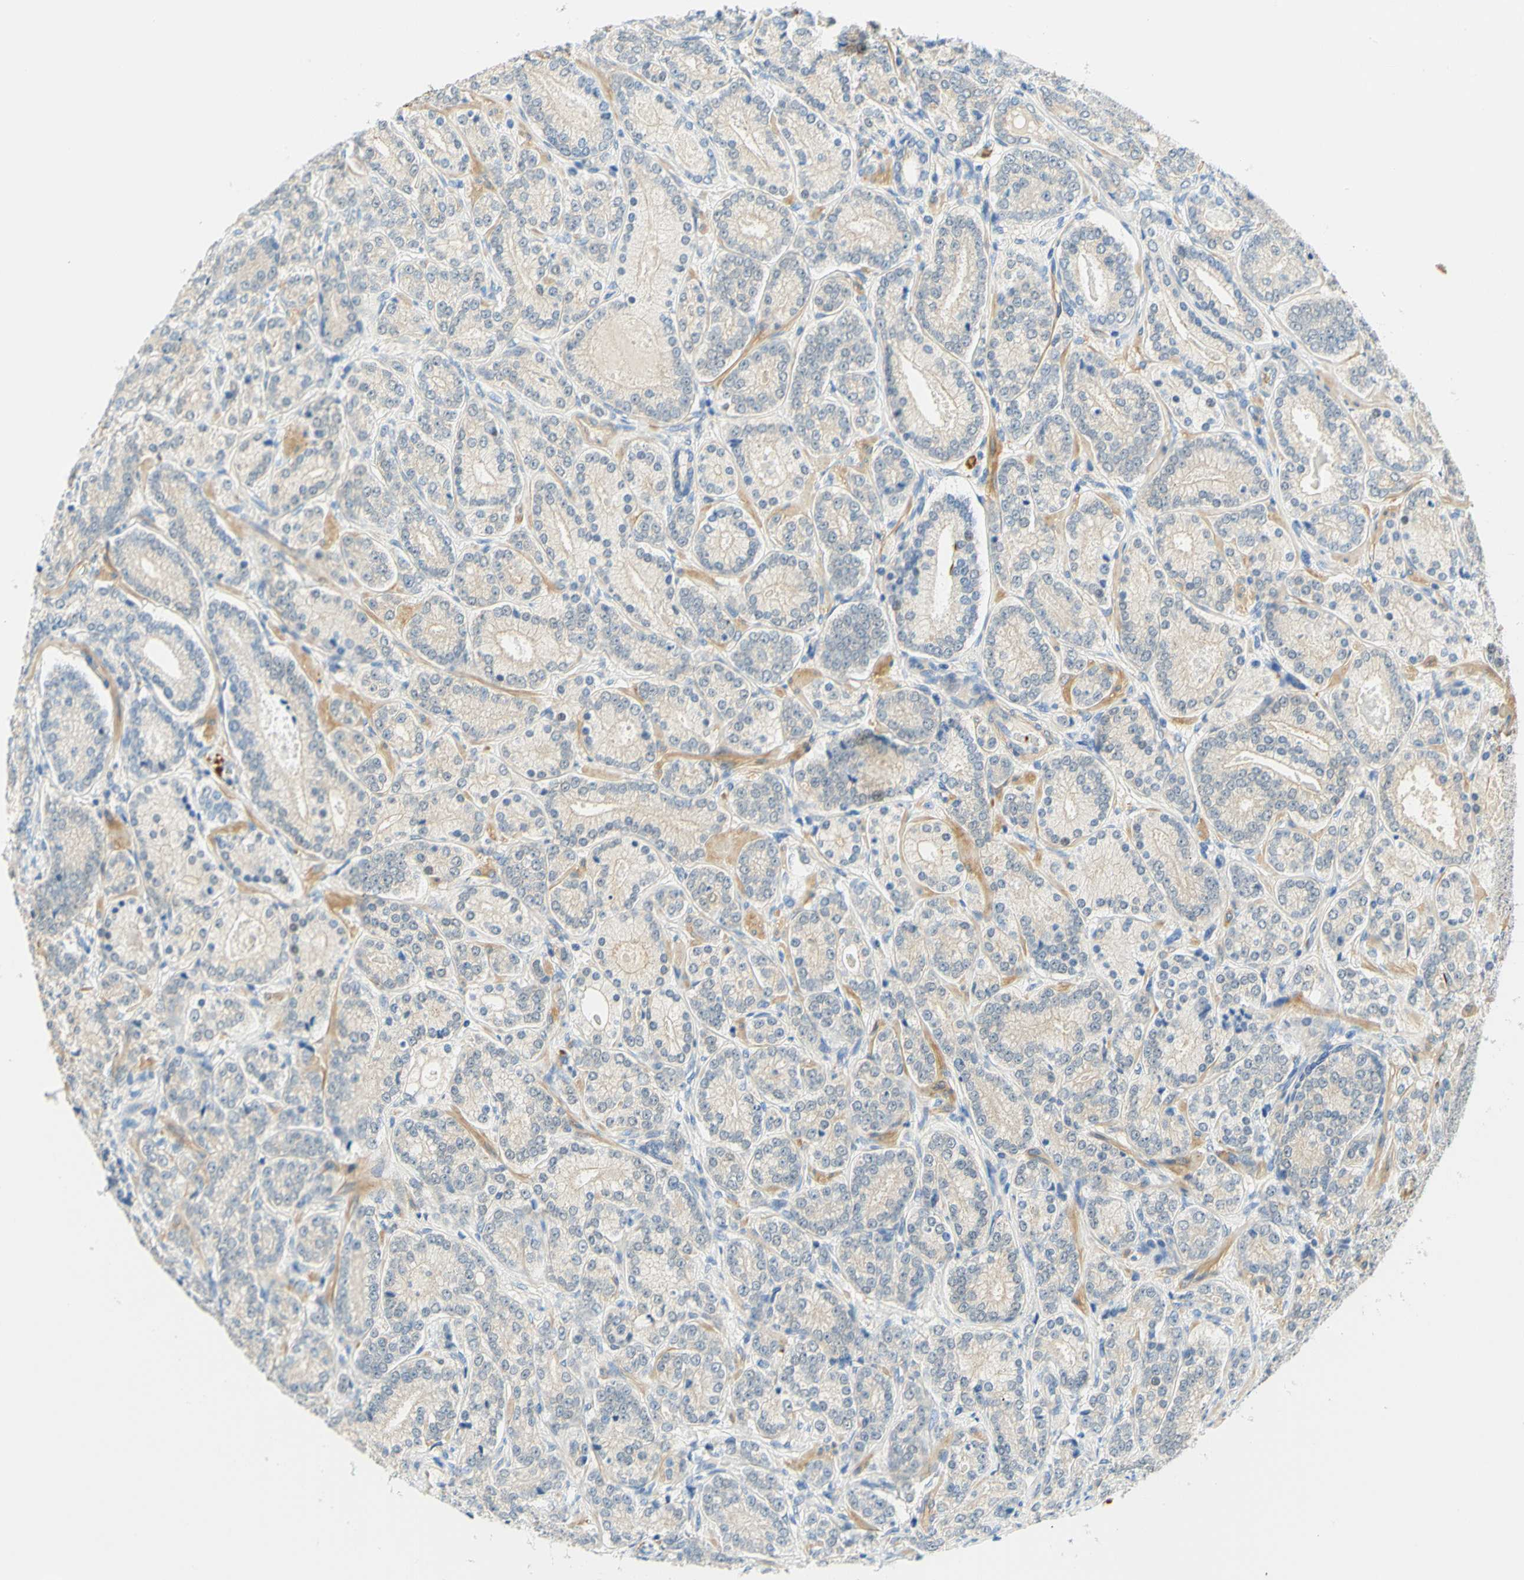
{"staining": {"intensity": "weak", "quantity": "25%-75%", "location": "cytoplasmic/membranous"}, "tissue": "prostate cancer", "cell_type": "Tumor cells", "image_type": "cancer", "snomed": [{"axis": "morphology", "description": "Adenocarcinoma, High grade"}, {"axis": "topography", "description": "Prostate"}], "caption": "Weak cytoplasmic/membranous positivity is identified in about 25%-75% of tumor cells in prostate cancer (high-grade adenocarcinoma).", "gene": "ENTREP2", "patient": {"sex": "male", "age": 61}}